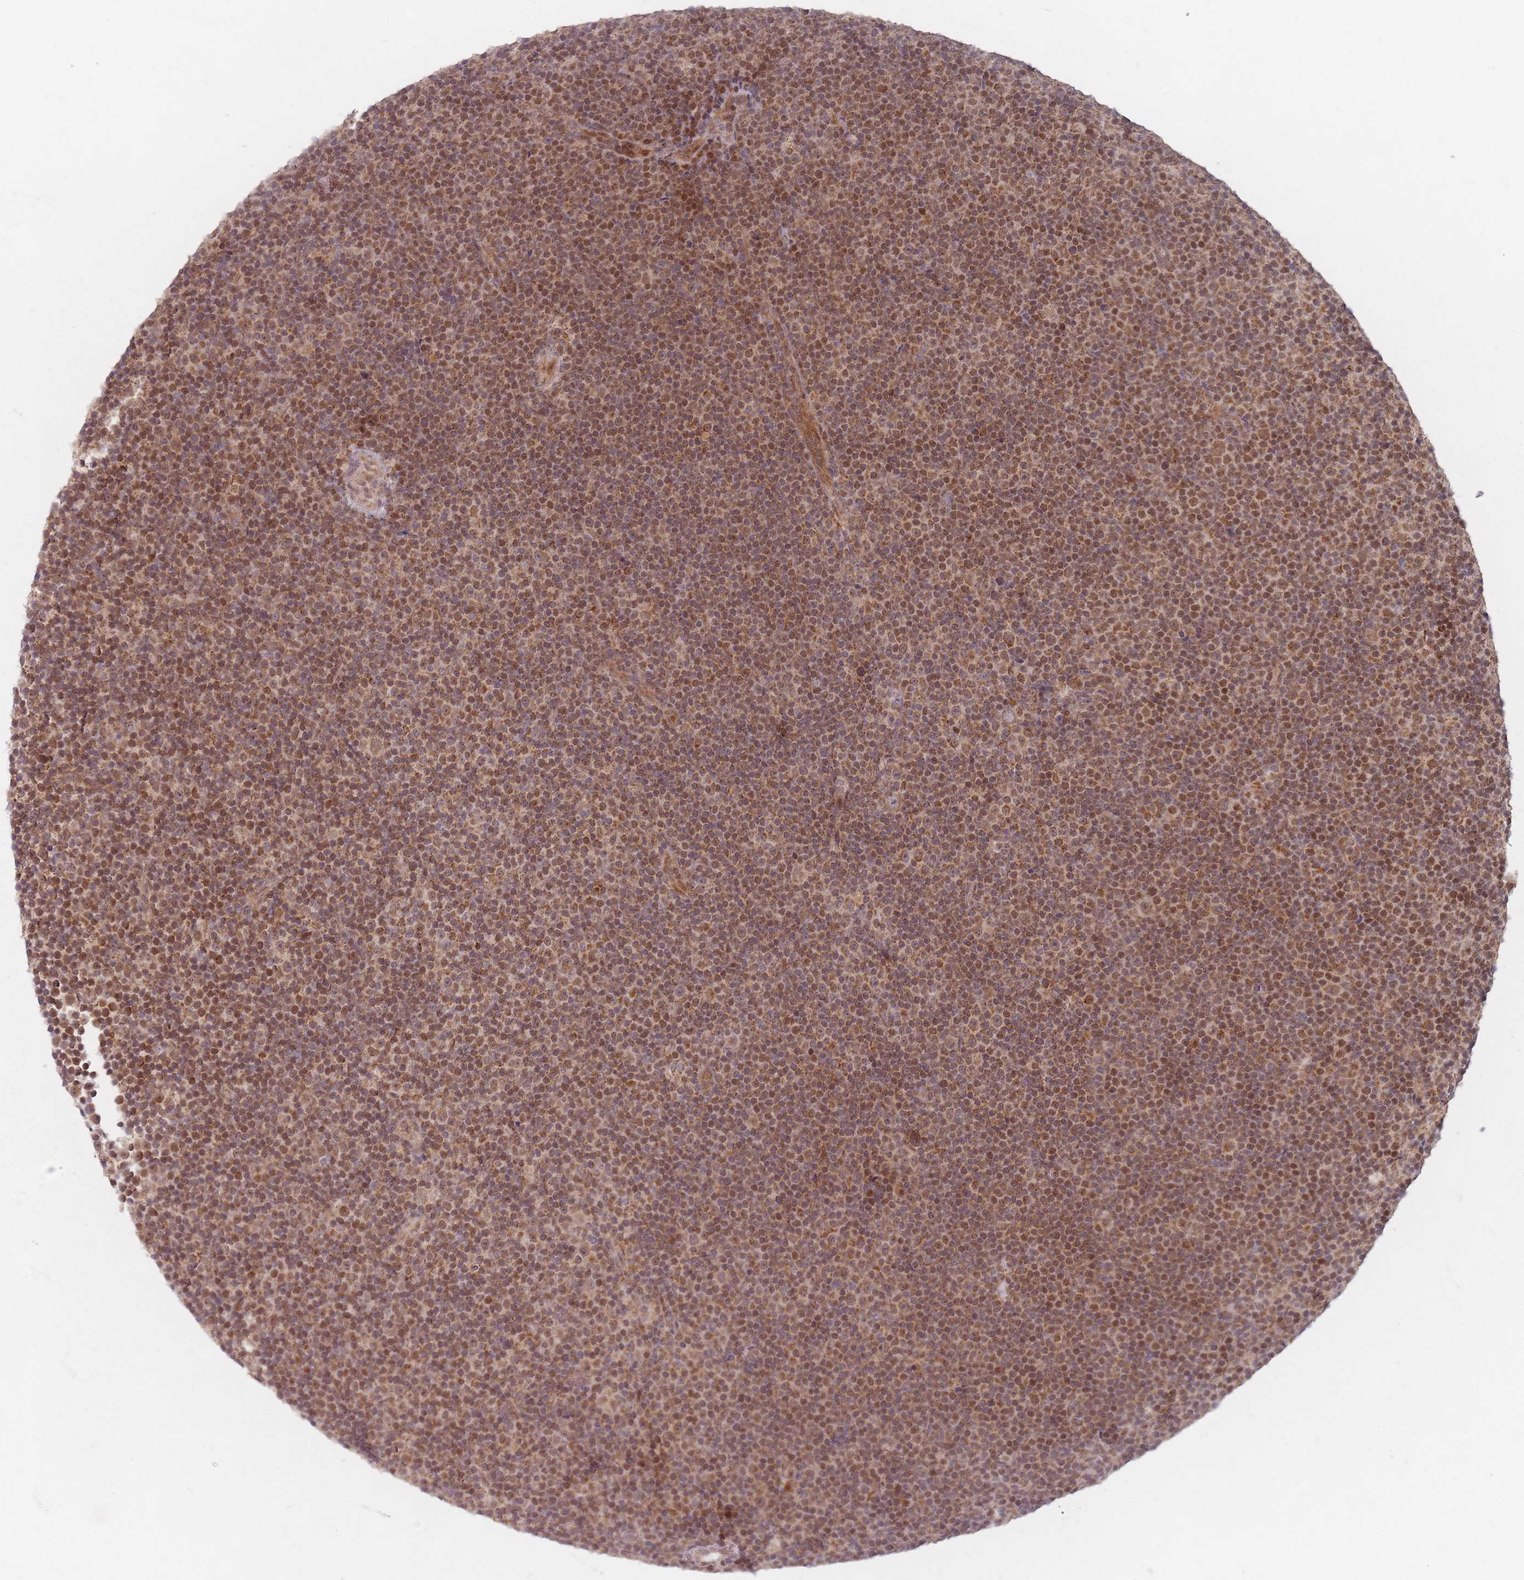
{"staining": {"intensity": "moderate", "quantity": ">75%", "location": "cytoplasmic/membranous,nuclear"}, "tissue": "lymphoma", "cell_type": "Tumor cells", "image_type": "cancer", "snomed": [{"axis": "morphology", "description": "Malignant lymphoma, non-Hodgkin's type, Low grade"}, {"axis": "topography", "description": "Lymph node"}], "caption": "Immunohistochemistry photomicrograph of neoplastic tissue: malignant lymphoma, non-Hodgkin's type (low-grade) stained using immunohistochemistry (IHC) reveals medium levels of moderate protein expression localized specifically in the cytoplasmic/membranous and nuclear of tumor cells, appearing as a cytoplasmic/membranous and nuclear brown color.", "gene": "RADX", "patient": {"sex": "female", "age": 67}}